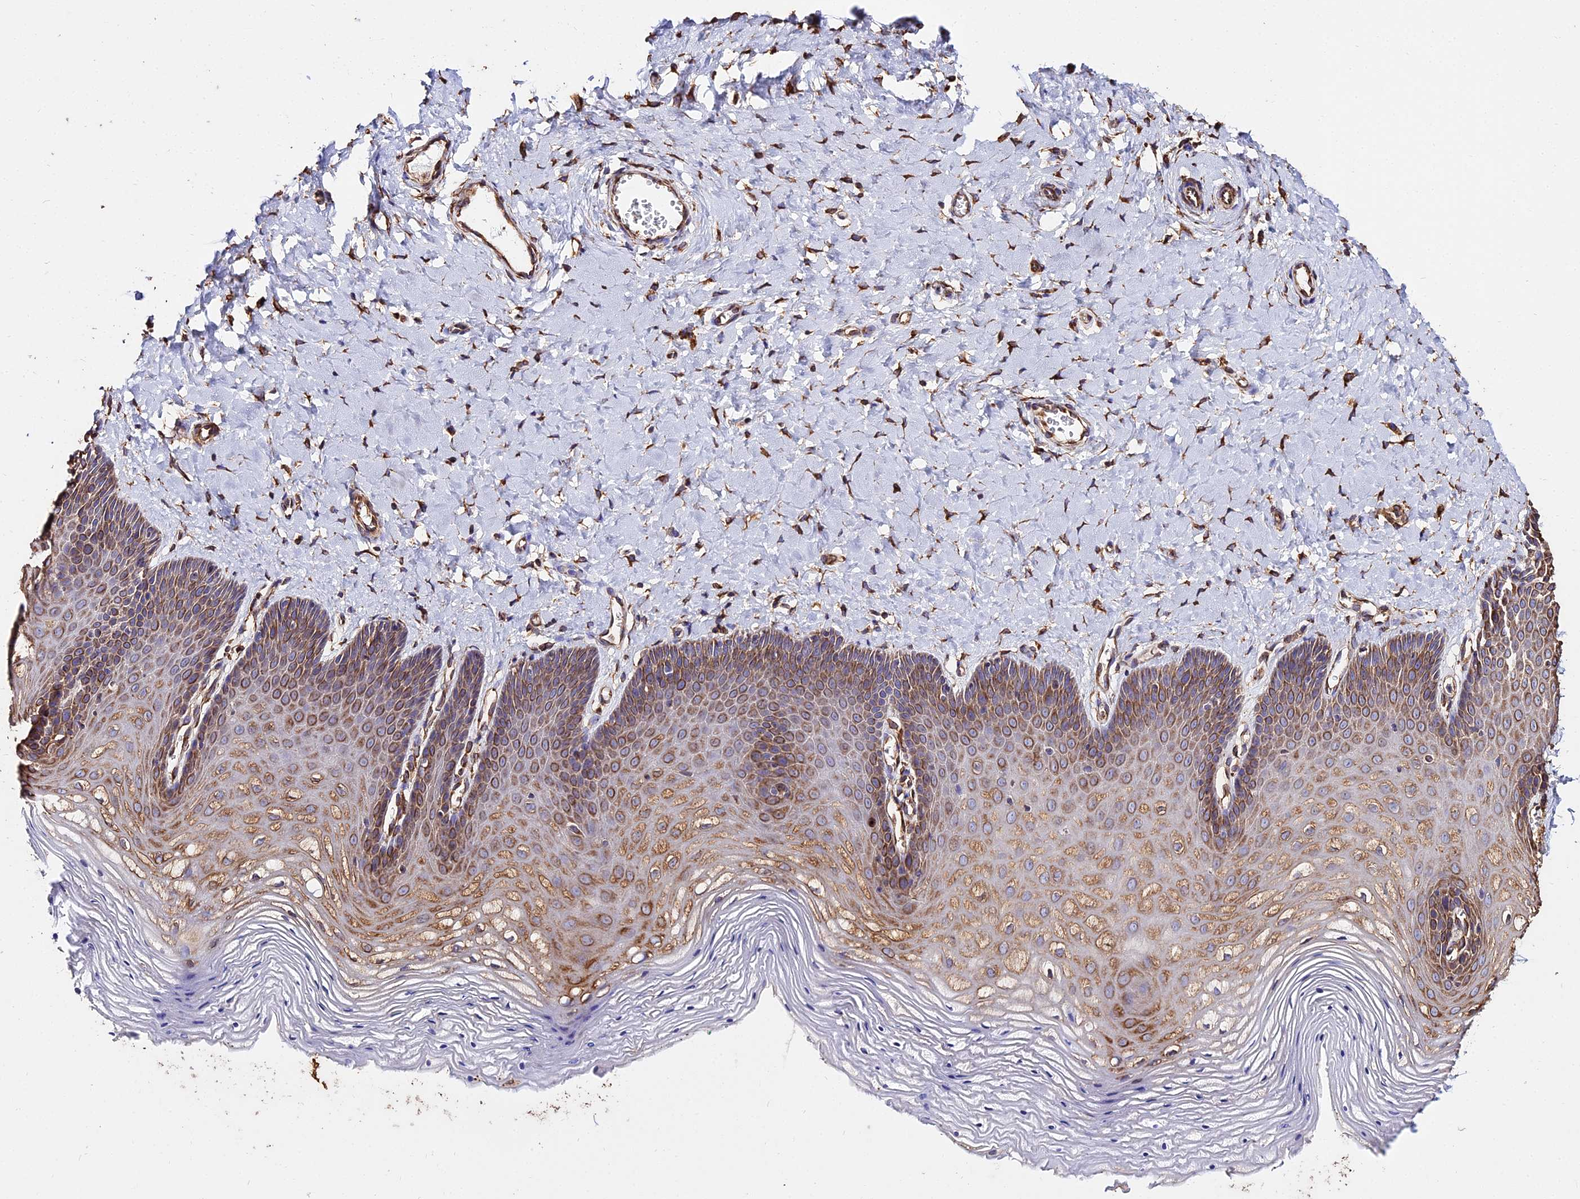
{"staining": {"intensity": "moderate", "quantity": ">75%", "location": "cytoplasmic/membranous"}, "tissue": "vagina", "cell_type": "Squamous epithelial cells", "image_type": "normal", "snomed": [{"axis": "morphology", "description": "Normal tissue, NOS"}, {"axis": "topography", "description": "Vagina"}], "caption": "Squamous epithelial cells exhibit moderate cytoplasmic/membranous positivity in approximately >75% of cells in benign vagina. (Brightfield microscopy of DAB IHC at high magnification).", "gene": "TUBA1A", "patient": {"sex": "female", "age": 65}}